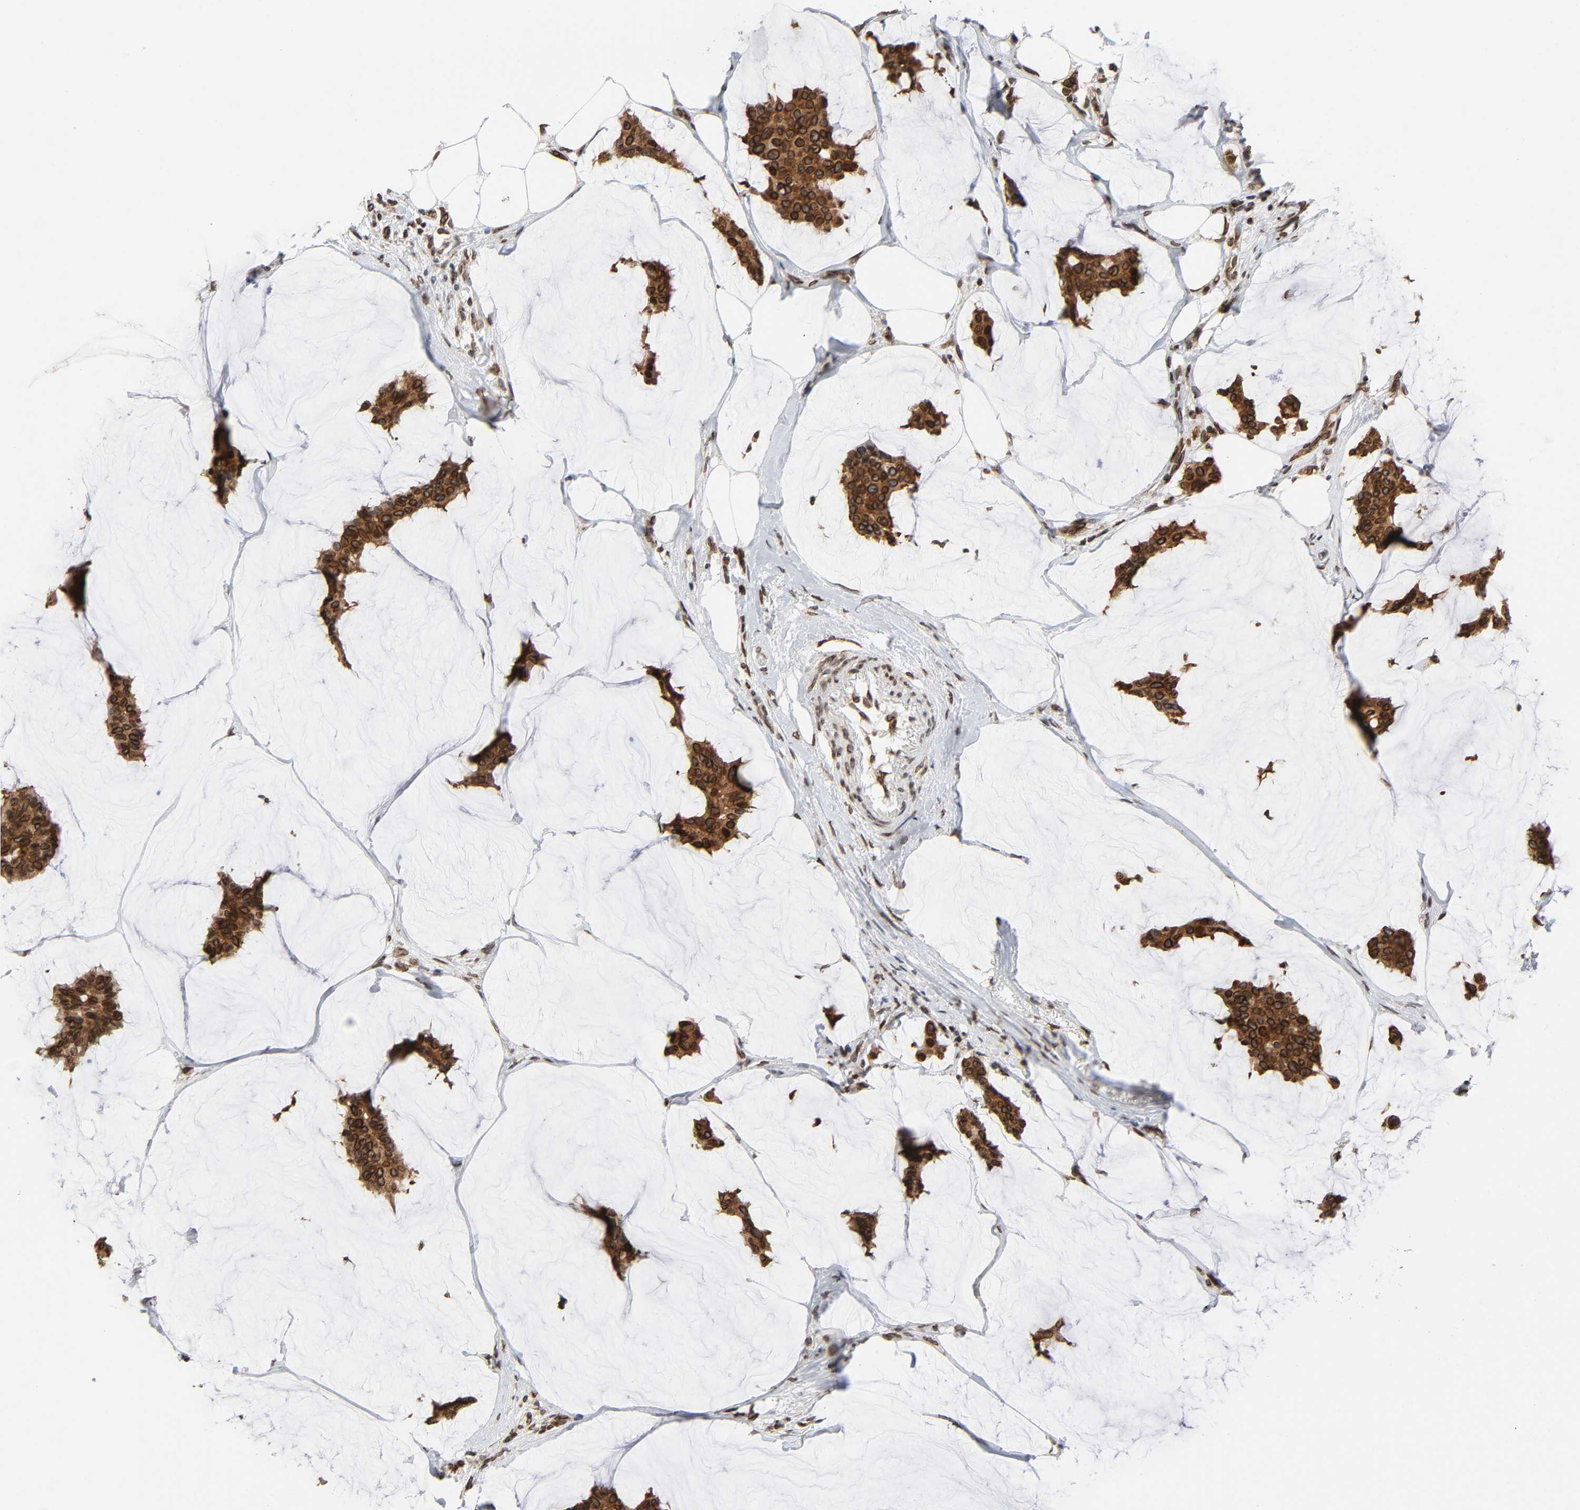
{"staining": {"intensity": "strong", "quantity": ">75%", "location": "cytoplasmic/membranous,nuclear"}, "tissue": "breast cancer", "cell_type": "Tumor cells", "image_type": "cancer", "snomed": [{"axis": "morphology", "description": "Duct carcinoma"}, {"axis": "topography", "description": "Breast"}], "caption": "Breast infiltrating ductal carcinoma stained with a brown dye shows strong cytoplasmic/membranous and nuclear positive expression in approximately >75% of tumor cells.", "gene": "RANGAP1", "patient": {"sex": "female", "age": 93}}